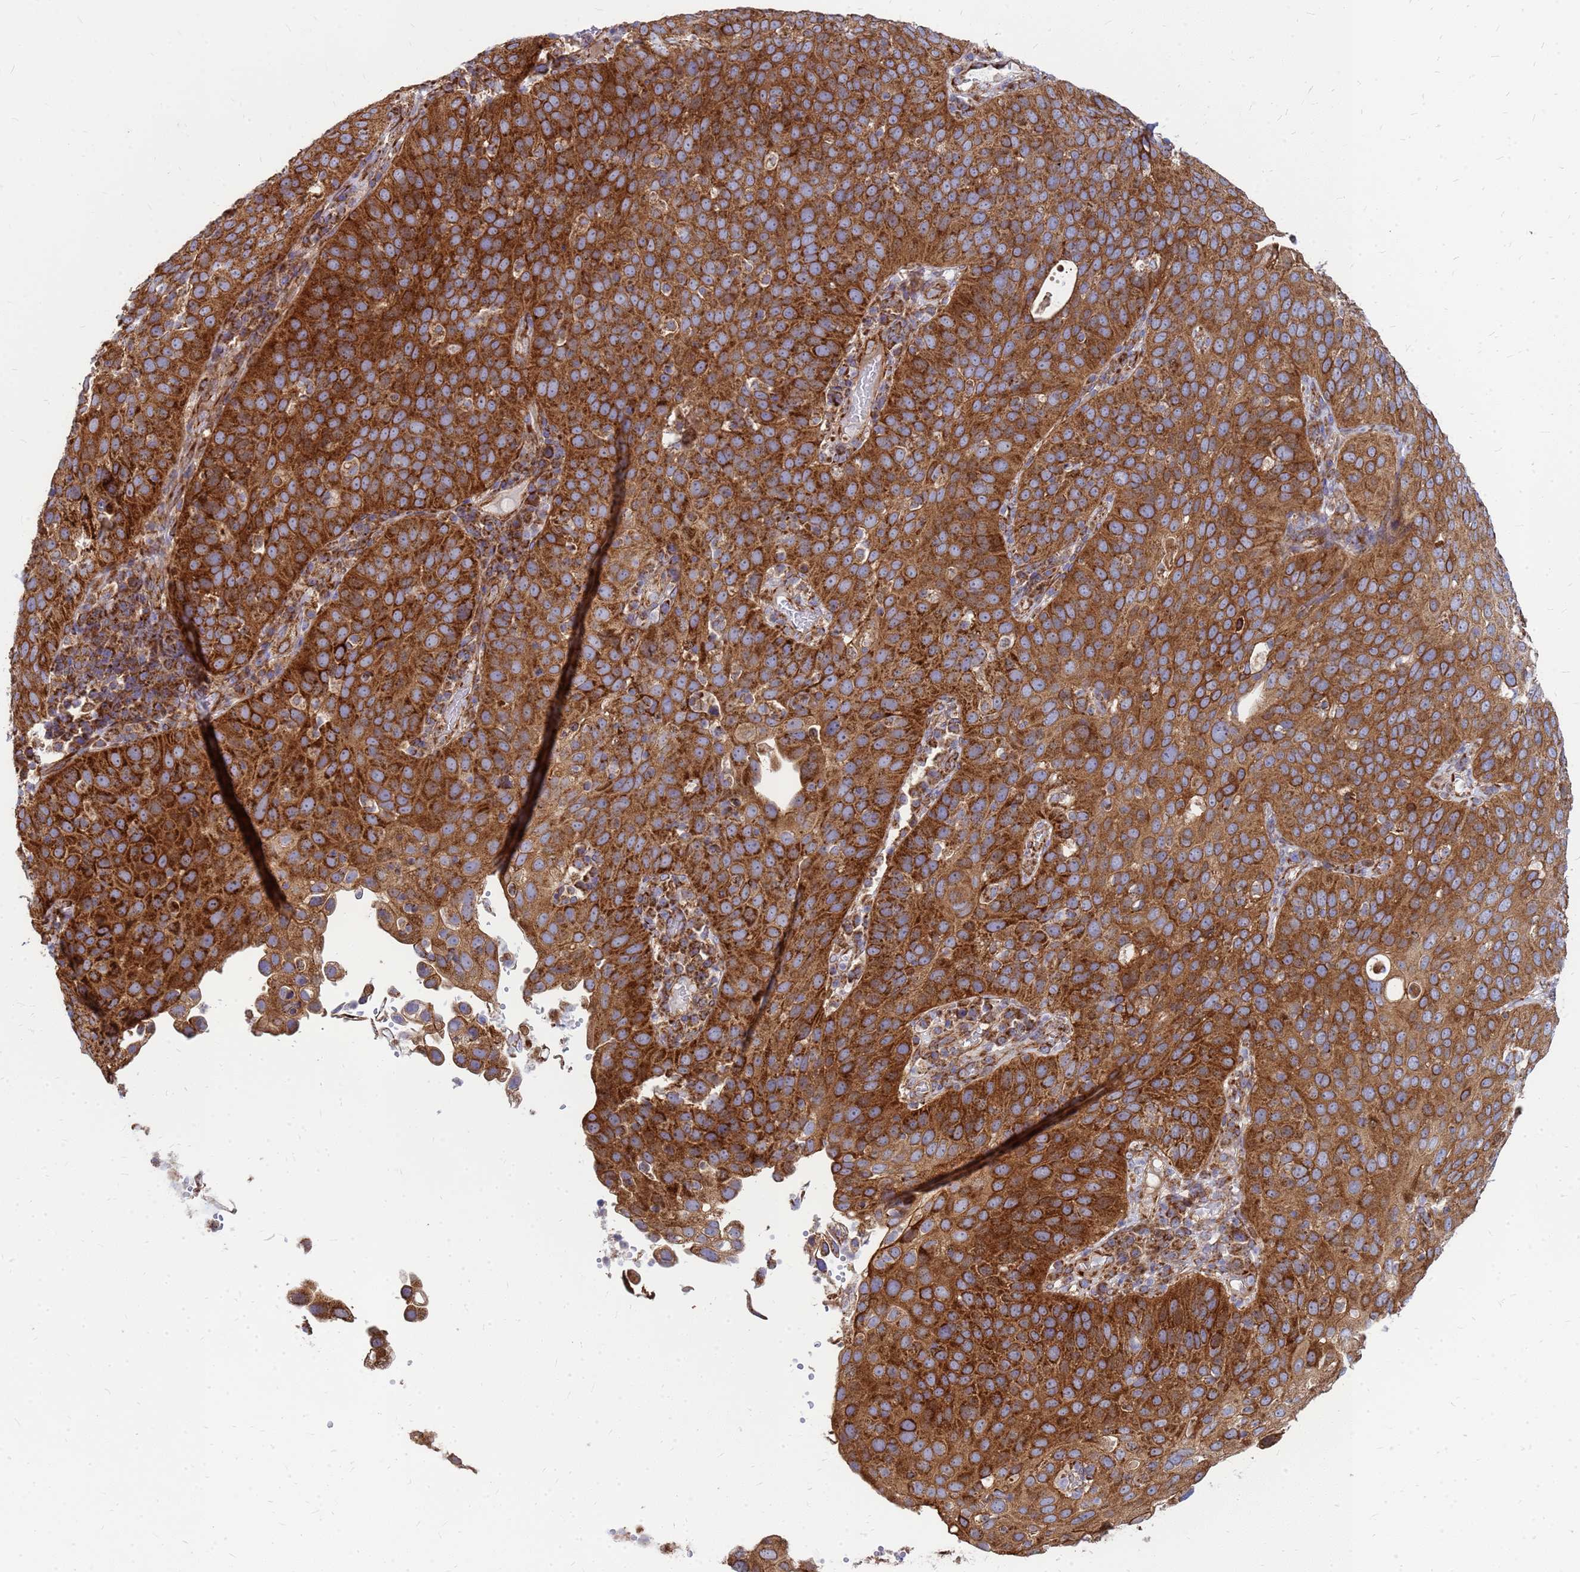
{"staining": {"intensity": "strong", "quantity": ">75%", "location": "cytoplasmic/membranous"}, "tissue": "cervical cancer", "cell_type": "Tumor cells", "image_type": "cancer", "snomed": [{"axis": "morphology", "description": "Squamous cell carcinoma, NOS"}, {"axis": "topography", "description": "Cervix"}], "caption": "This is an image of IHC staining of cervical cancer (squamous cell carcinoma), which shows strong staining in the cytoplasmic/membranous of tumor cells.", "gene": "FSTL4", "patient": {"sex": "female", "age": 36}}